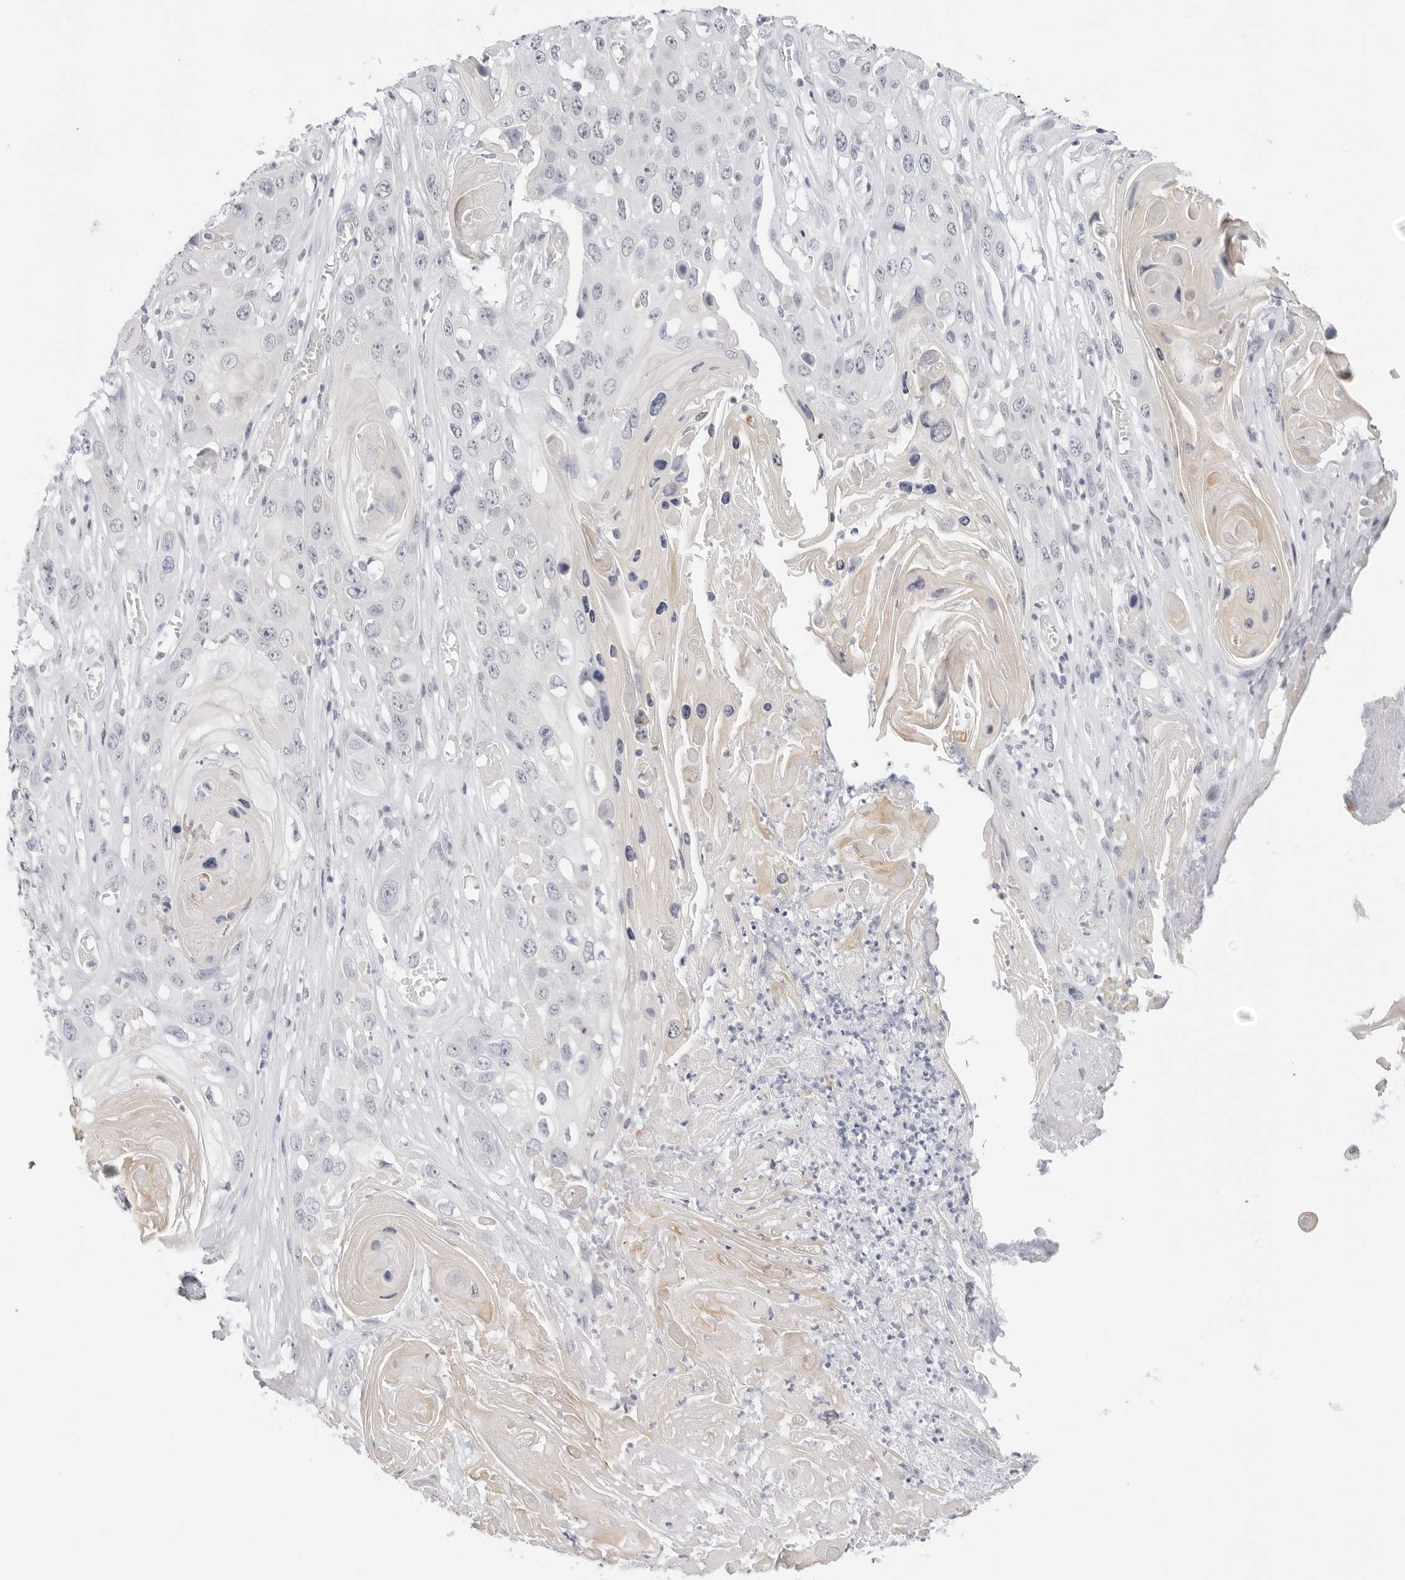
{"staining": {"intensity": "negative", "quantity": "none", "location": "none"}, "tissue": "skin cancer", "cell_type": "Tumor cells", "image_type": "cancer", "snomed": [{"axis": "morphology", "description": "Squamous cell carcinoma, NOS"}, {"axis": "topography", "description": "Skin"}], "caption": "This is an immunohistochemistry (IHC) image of human skin squamous cell carcinoma. There is no staining in tumor cells.", "gene": "HMGCS2", "patient": {"sex": "male", "age": 55}}